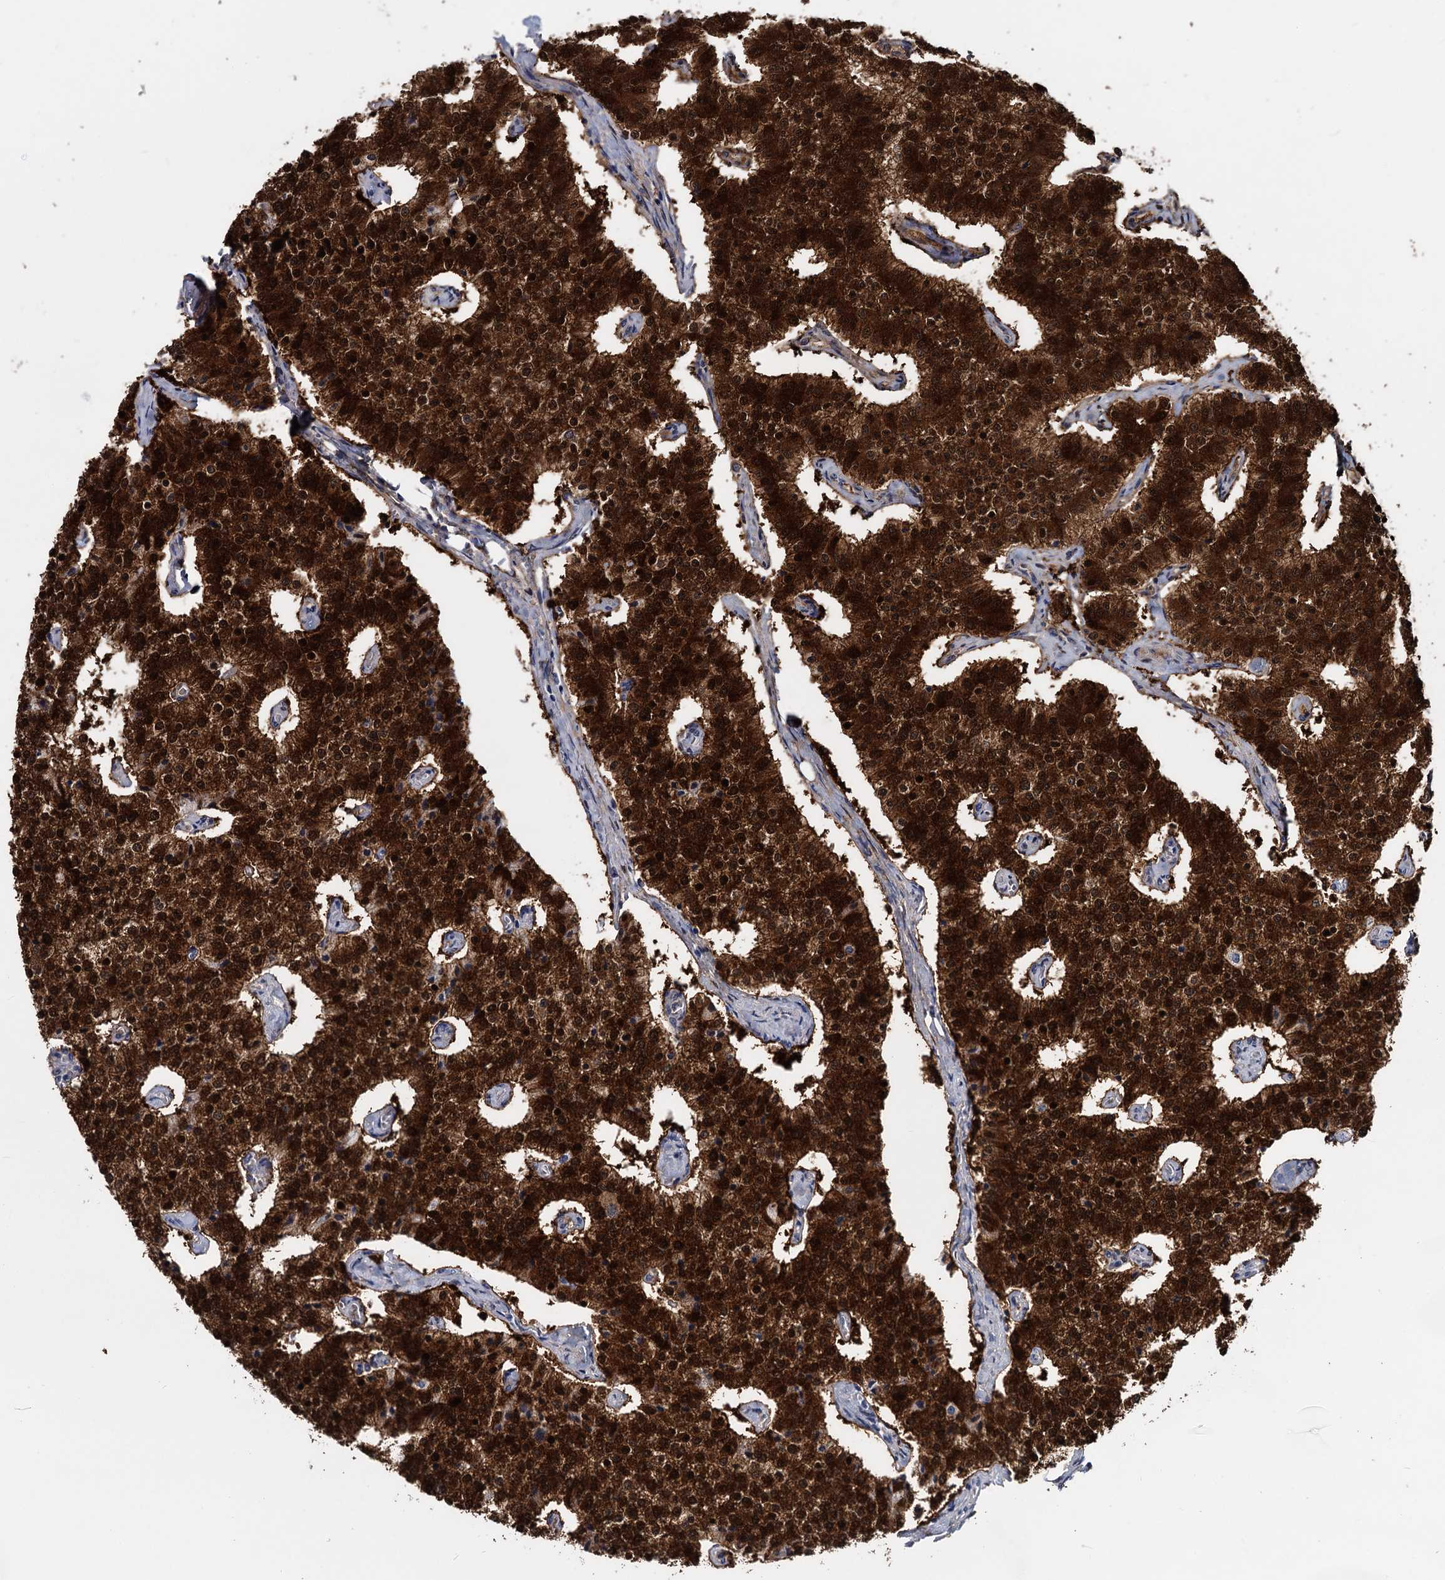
{"staining": {"intensity": "strong", "quantity": ">75%", "location": "cytoplasmic/membranous,nuclear"}, "tissue": "carcinoid", "cell_type": "Tumor cells", "image_type": "cancer", "snomed": [{"axis": "morphology", "description": "Carcinoid, malignant, NOS"}, {"axis": "topography", "description": "Colon"}], "caption": "A brown stain shows strong cytoplasmic/membranous and nuclear staining of a protein in human carcinoid tumor cells. The staining was performed using DAB (3,3'-diaminobenzidine), with brown indicating positive protein expression. Nuclei are stained blue with hematoxylin.", "gene": "GSTM3", "patient": {"sex": "female", "age": 52}}